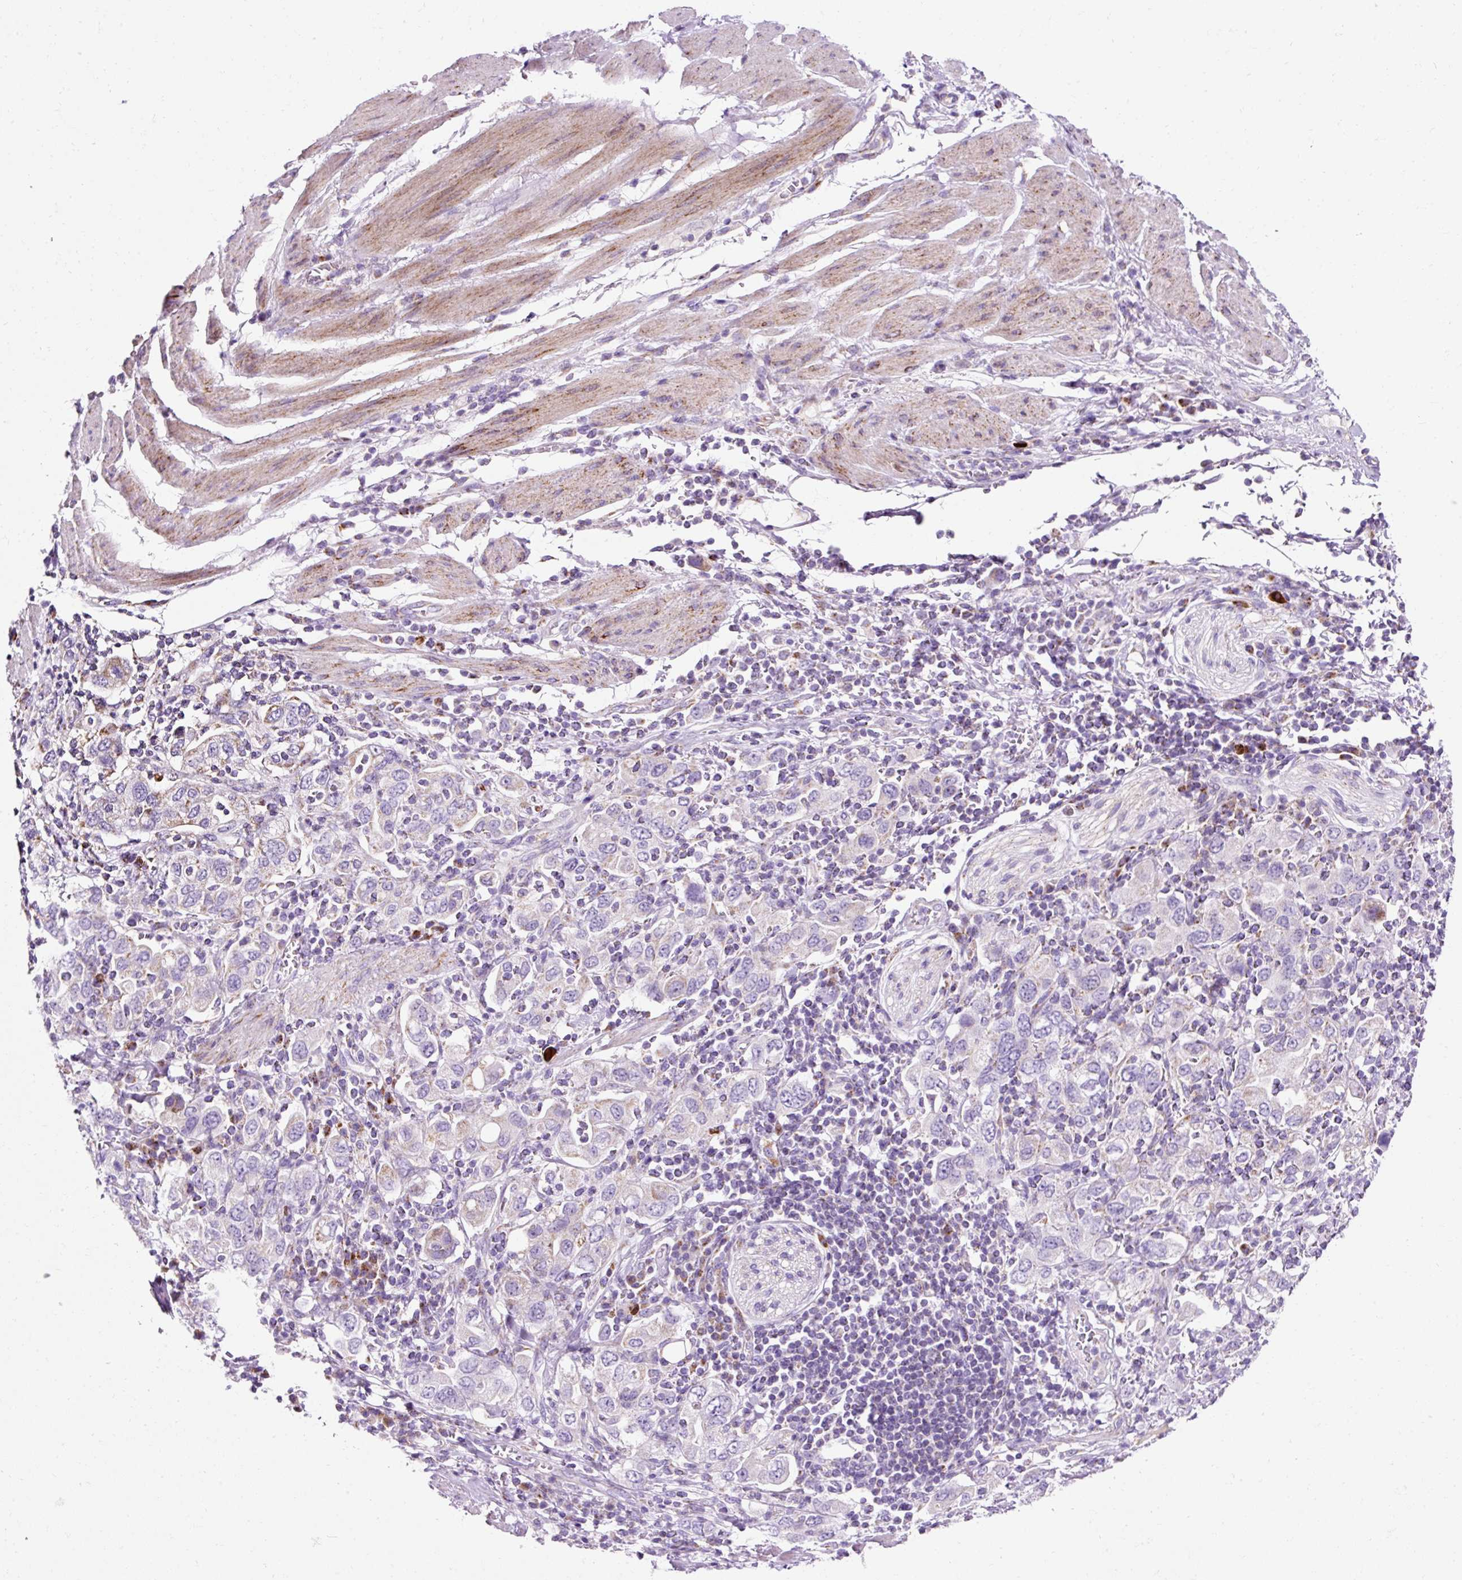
{"staining": {"intensity": "negative", "quantity": "none", "location": "none"}, "tissue": "stomach cancer", "cell_type": "Tumor cells", "image_type": "cancer", "snomed": [{"axis": "morphology", "description": "Adenocarcinoma, NOS"}, {"axis": "topography", "description": "Stomach, upper"}, {"axis": "topography", "description": "Stomach"}], "caption": "High power microscopy histopathology image of an IHC histopathology image of stomach cancer, revealing no significant staining in tumor cells. Brightfield microscopy of immunohistochemistry stained with DAB (3,3'-diaminobenzidine) (brown) and hematoxylin (blue), captured at high magnification.", "gene": "PLPP2", "patient": {"sex": "male", "age": 62}}